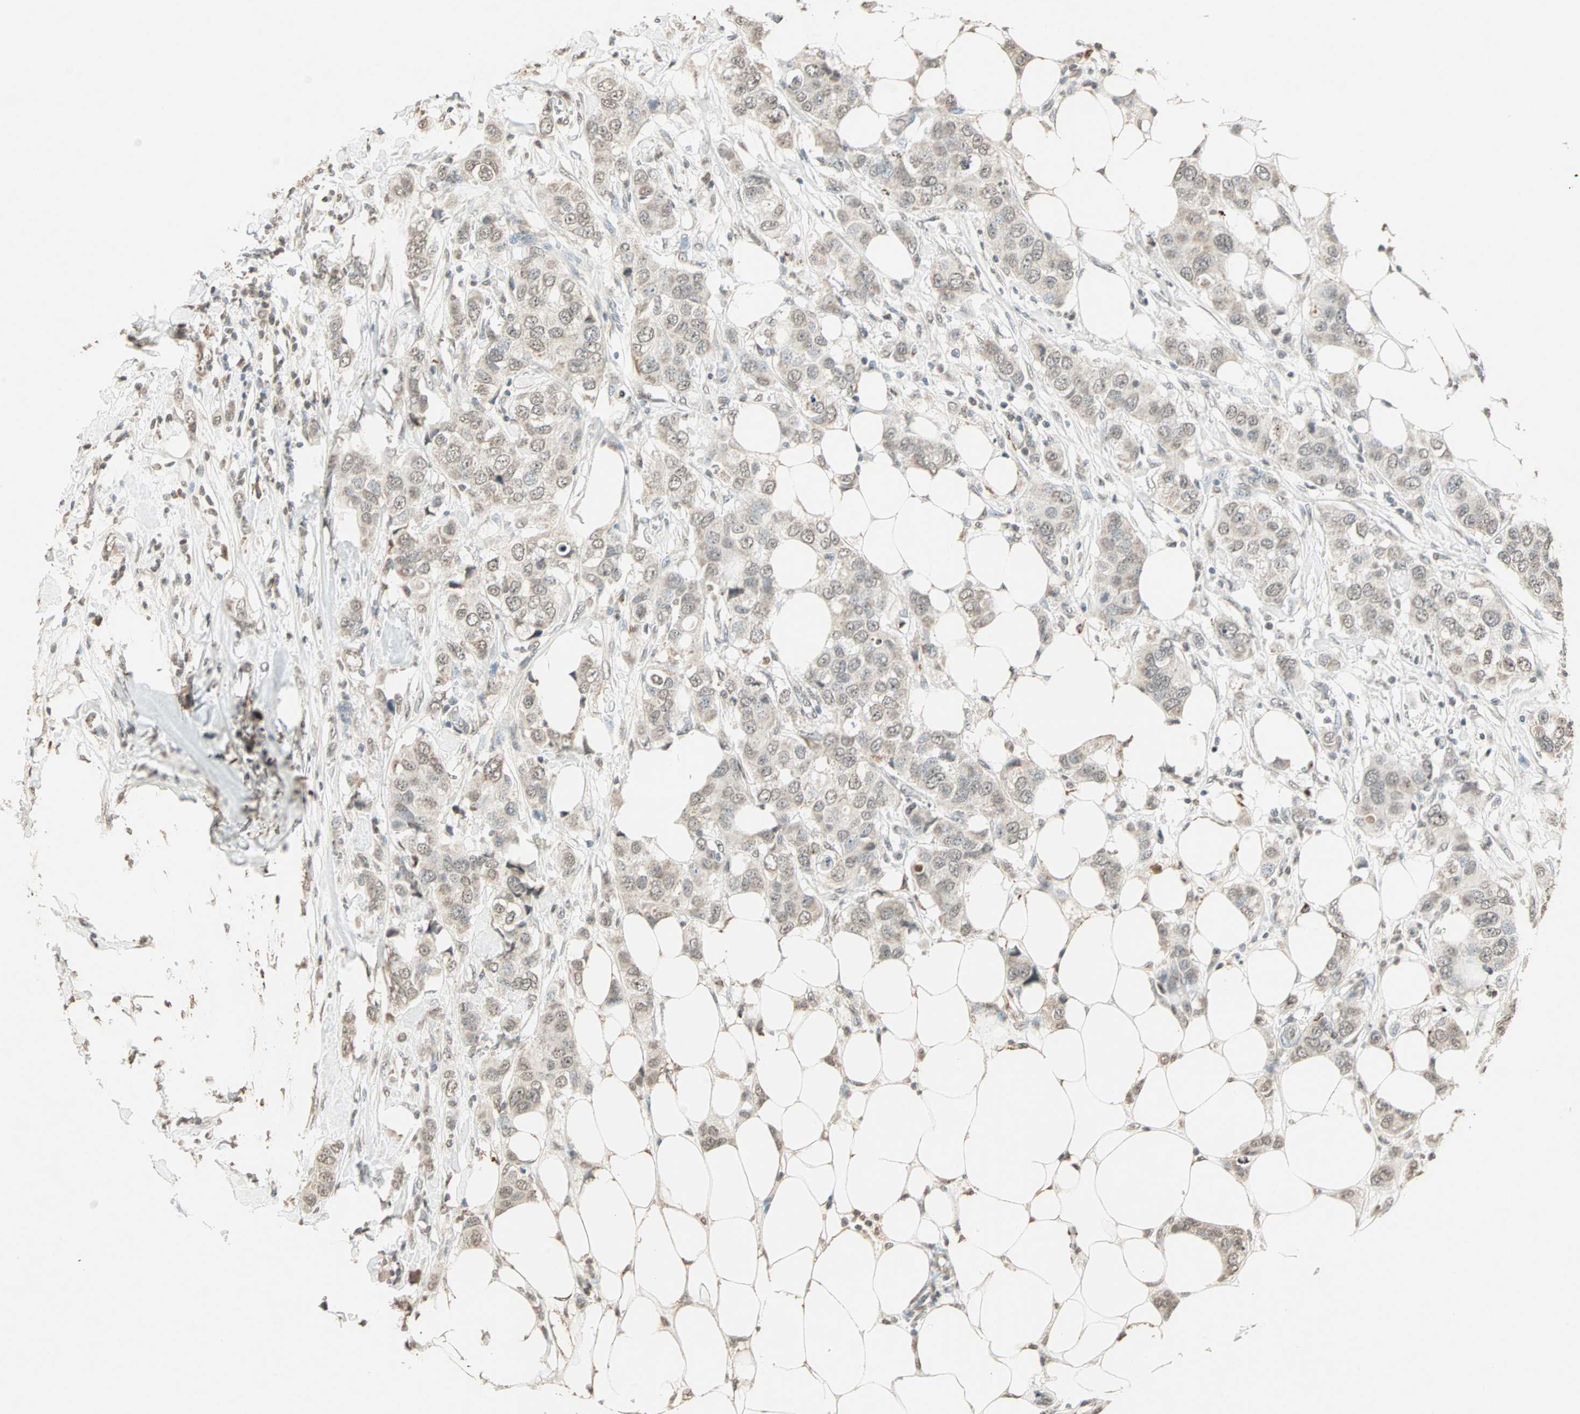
{"staining": {"intensity": "moderate", "quantity": "25%-75%", "location": "cytoplasmic/membranous,nuclear"}, "tissue": "breast cancer", "cell_type": "Tumor cells", "image_type": "cancer", "snomed": [{"axis": "morphology", "description": "Duct carcinoma"}, {"axis": "topography", "description": "Breast"}], "caption": "Breast cancer (invasive ductal carcinoma) stained for a protein shows moderate cytoplasmic/membranous and nuclear positivity in tumor cells.", "gene": "PRELID1", "patient": {"sex": "female", "age": 50}}